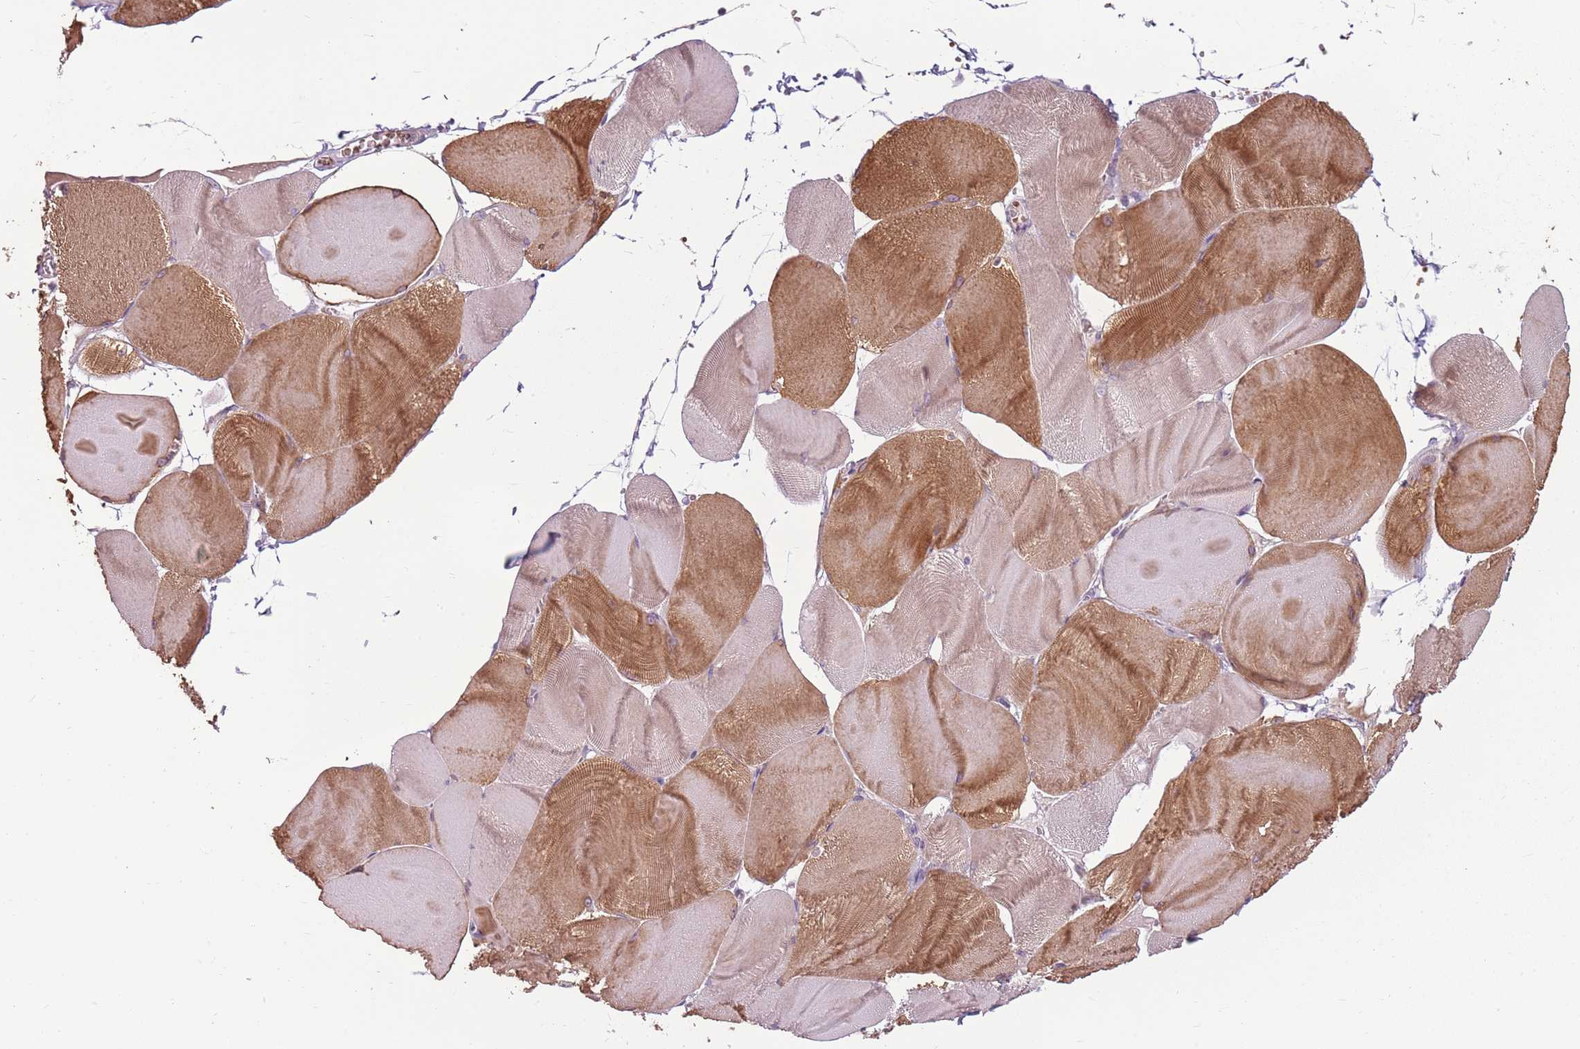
{"staining": {"intensity": "moderate", "quantity": "25%-75%", "location": "cytoplasmic/membranous"}, "tissue": "skeletal muscle", "cell_type": "Myocytes", "image_type": "normal", "snomed": [{"axis": "morphology", "description": "Normal tissue, NOS"}, {"axis": "morphology", "description": "Basal cell carcinoma"}, {"axis": "topography", "description": "Skeletal muscle"}], "caption": "Protein staining displays moderate cytoplasmic/membranous positivity in about 25%-75% of myocytes in normal skeletal muscle. (DAB = brown stain, brightfield microscopy at high magnification).", "gene": "HSPA14", "patient": {"sex": "female", "age": 64}}